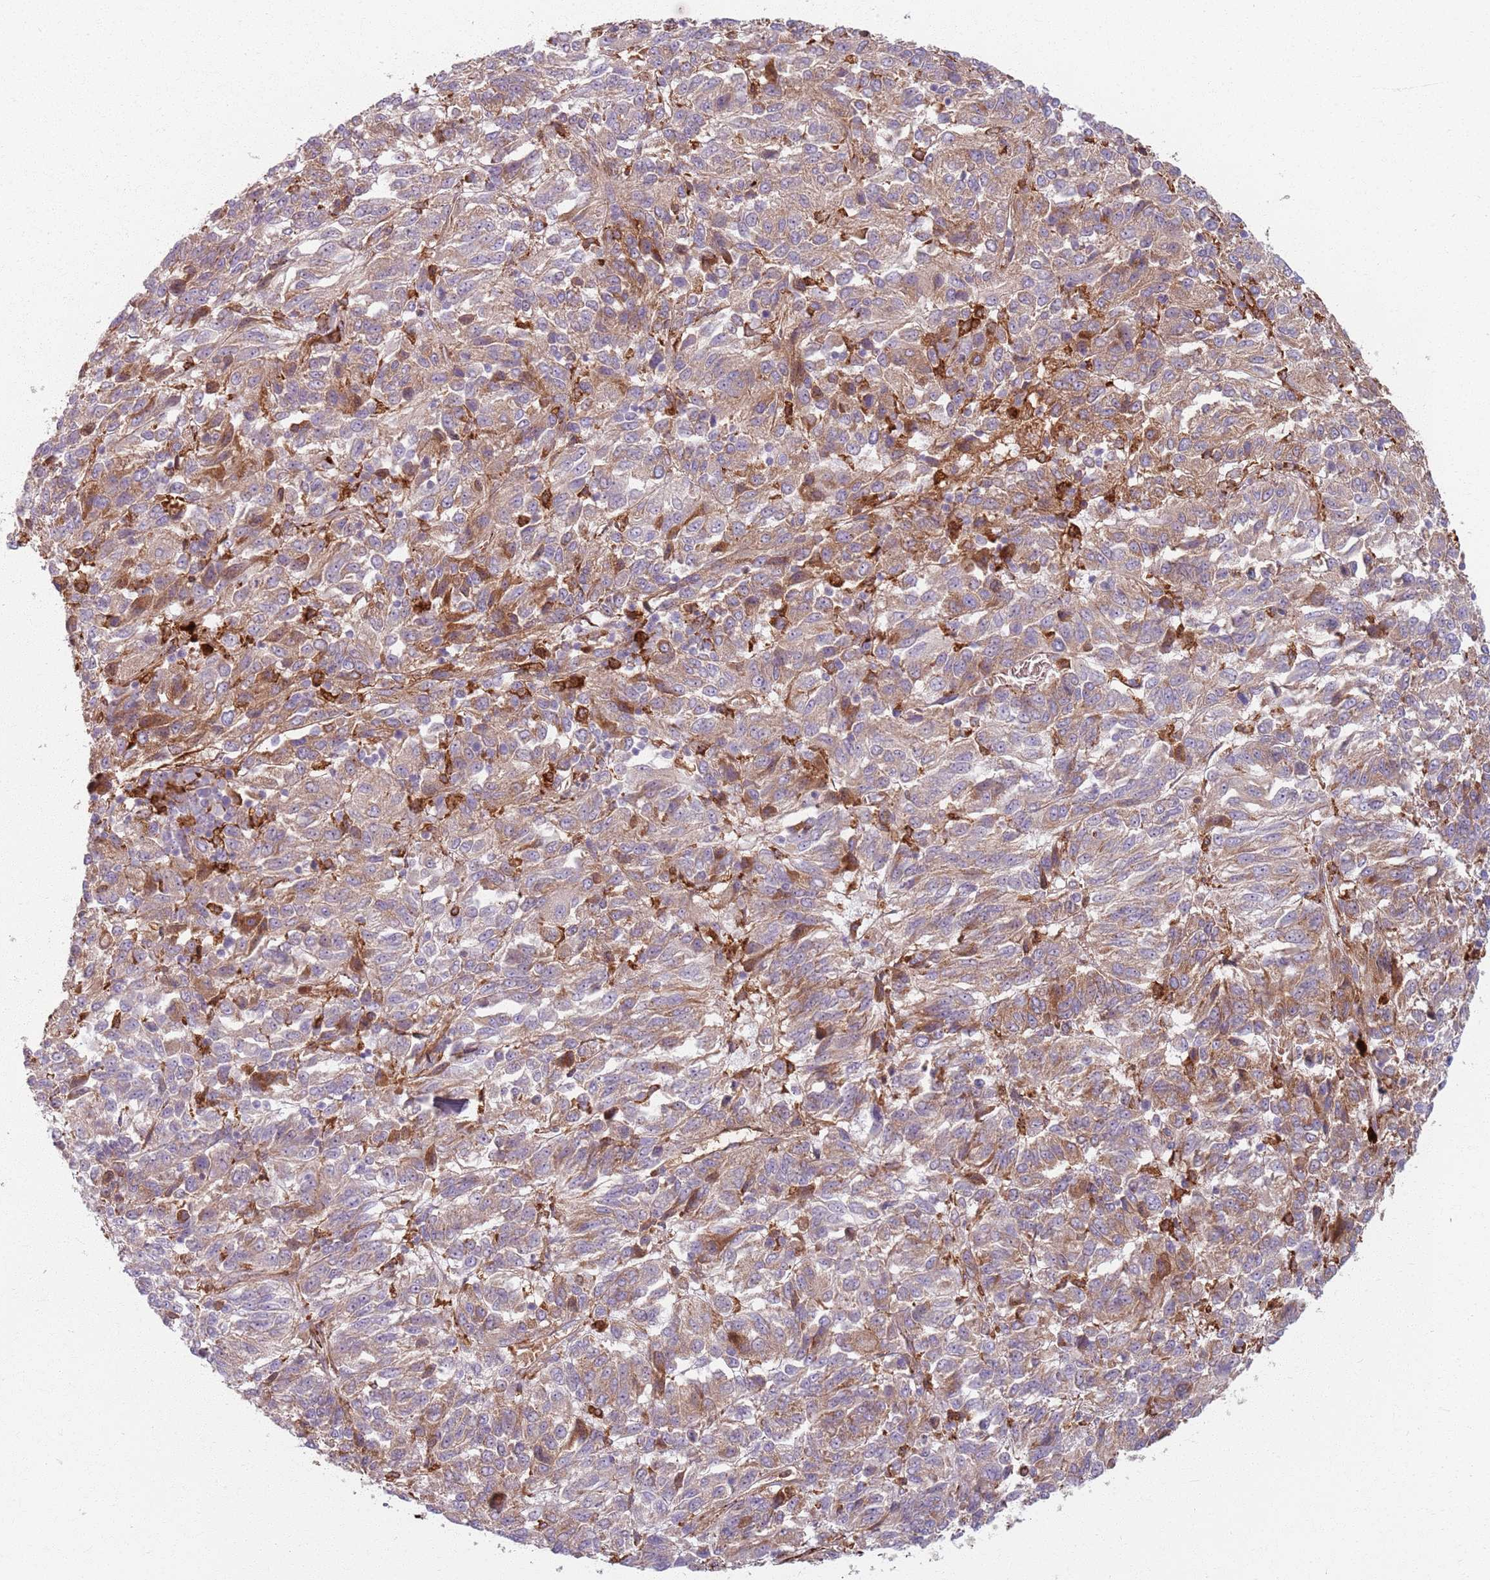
{"staining": {"intensity": "moderate", "quantity": "<25%", "location": "cytoplasmic/membranous"}, "tissue": "melanoma", "cell_type": "Tumor cells", "image_type": "cancer", "snomed": [{"axis": "morphology", "description": "Malignant melanoma, Metastatic site"}, {"axis": "topography", "description": "Lung"}], "caption": "Immunohistochemistry image of neoplastic tissue: malignant melanoma (metastatic site) stained using immunohistochemistry (IHC) shows low levels of moderate protein expression localized specifically in the cytoplasmic/membranous of tumor cells, appearing as a cytoplasmic/membranous brown color.", "gene": "COLGALT1", "patient": {"sex": "male", "age": 64}}